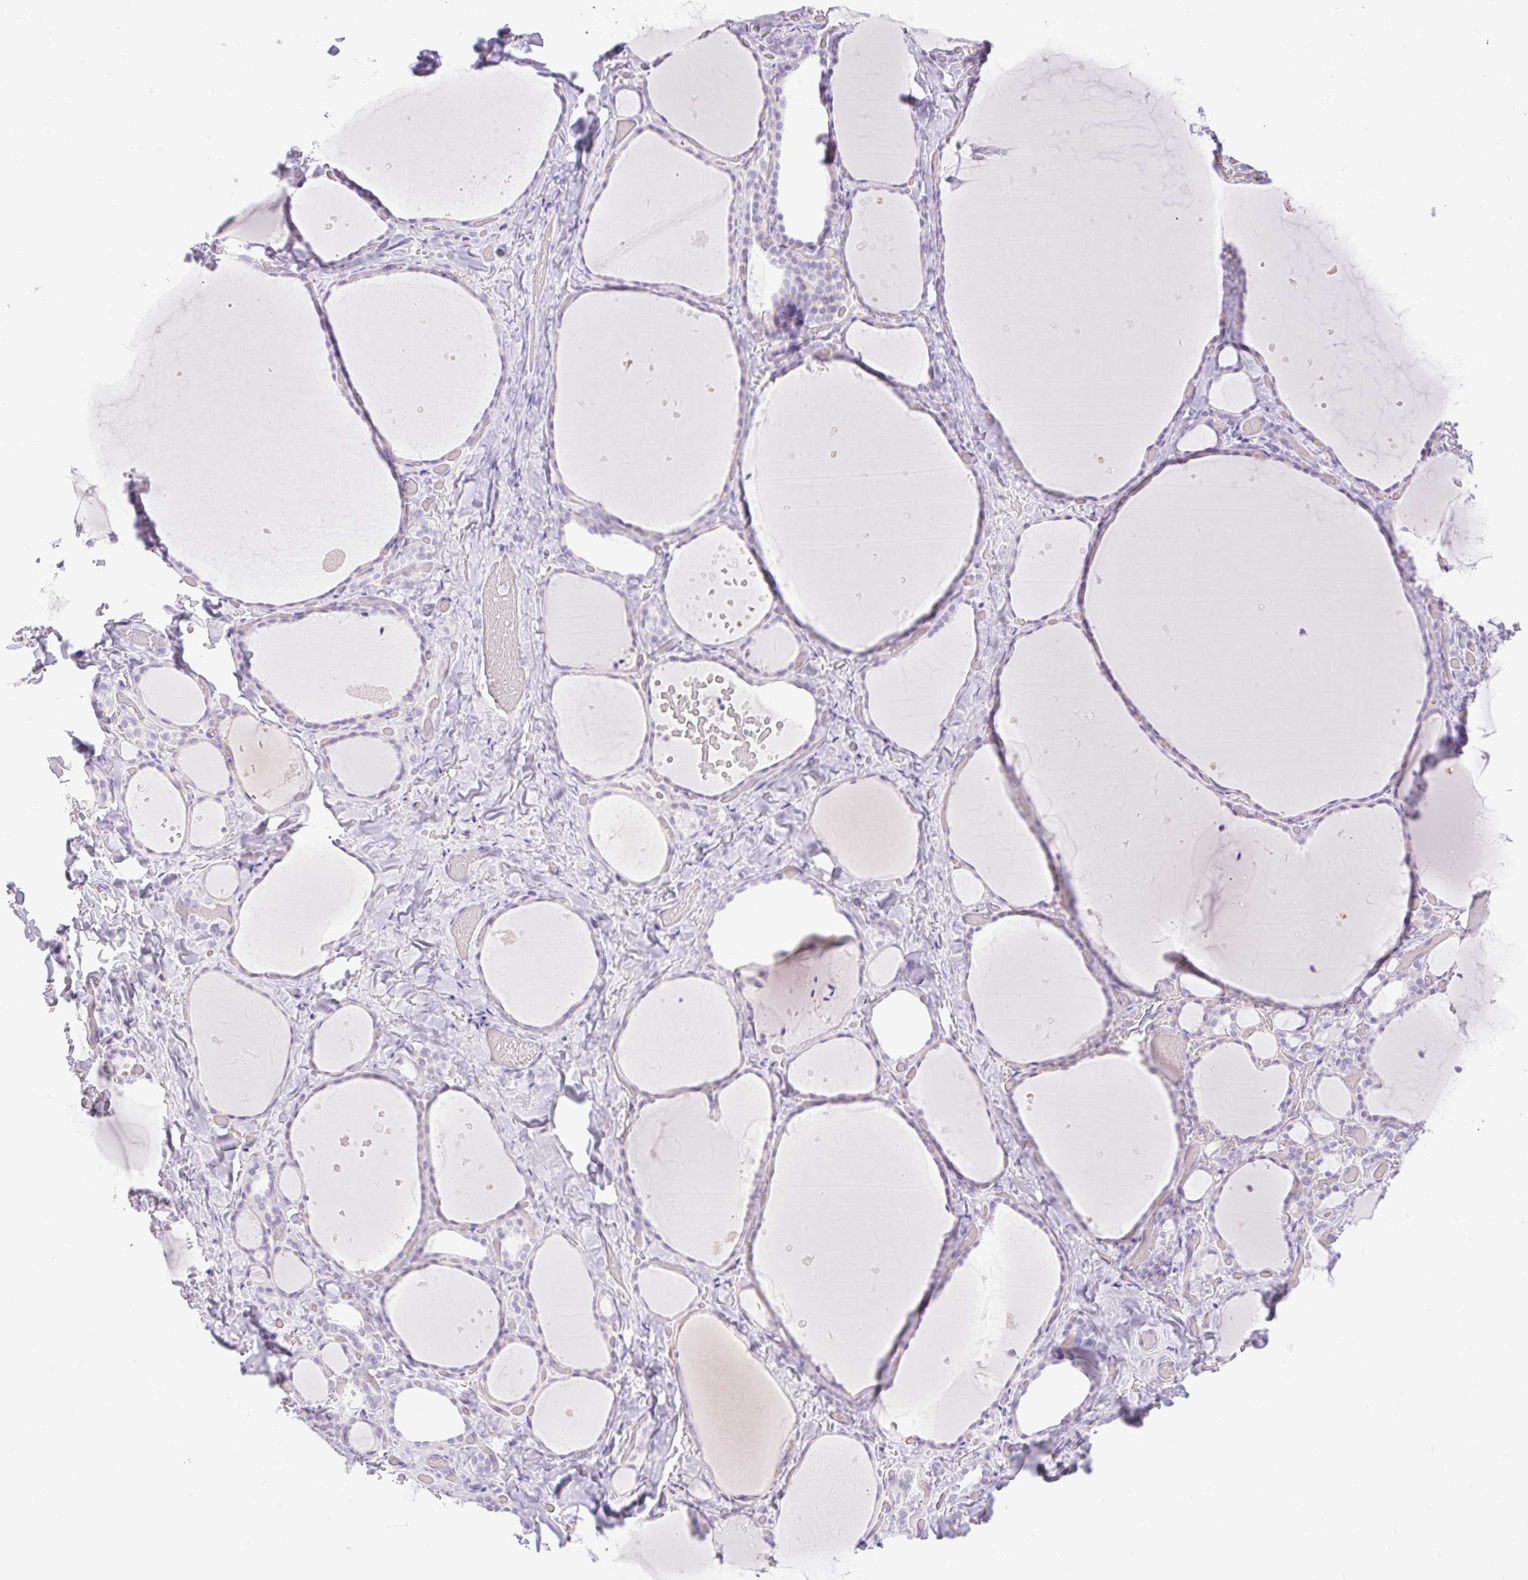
{"staining": {"intensity": "negative", "quantity": "none", "location": "none"}, "tissue": "thyroid gland", "cell_type": "Glandular cells", "image_type": "normal", "snomed": [{"axis": "morphology", "description": "Normal tissue, NOS"}, {"axis": "topography", "description": "Thyroid gland"}], "caption": "A high-resolution histopathology image shows immunohistochemistry staining of normal thyroid gland, which displays no significant positivity in glandular cells.", "gene": "SLC25A40", "patient": {"sex": "female", "age": 36}}